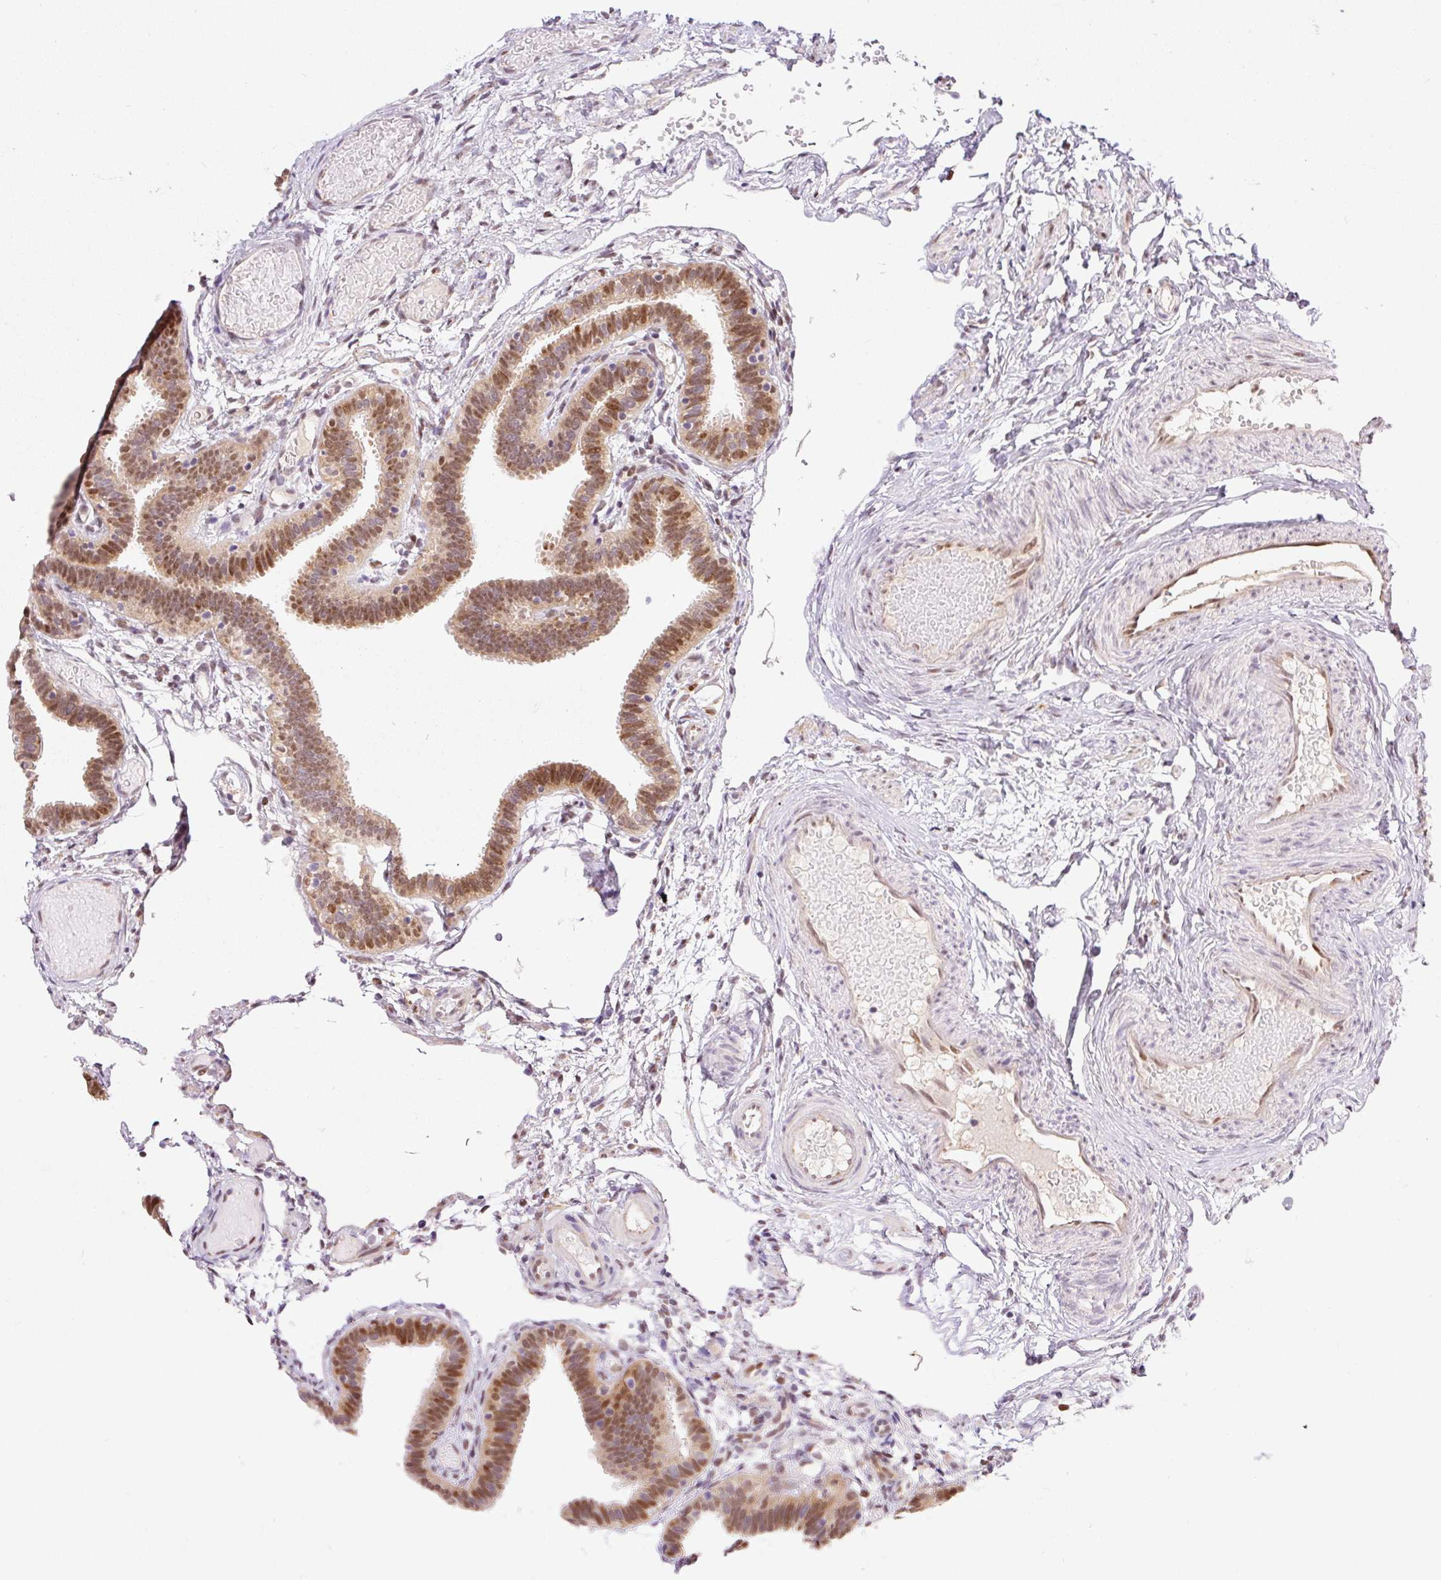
{"staining": {"intensity": "moderate", "quantity": ">75%", "location": "nuclear"}, "tissue": "fallopian tube", "cell_type": "Glandular cells", "image_type": "normal", "snomed": [{"axis": "morphology", "description": "Normal tissue, NOS"}, {"axis": "topography", "description": "Fallopian tube"}], "caption": "The photomicrograph displays a brown stain indicating the presence of a protein in the nuclear of glandular cells in fallopian tube.", "gene": "GPR139", "patient": {"sex": "female", "age": 37}}